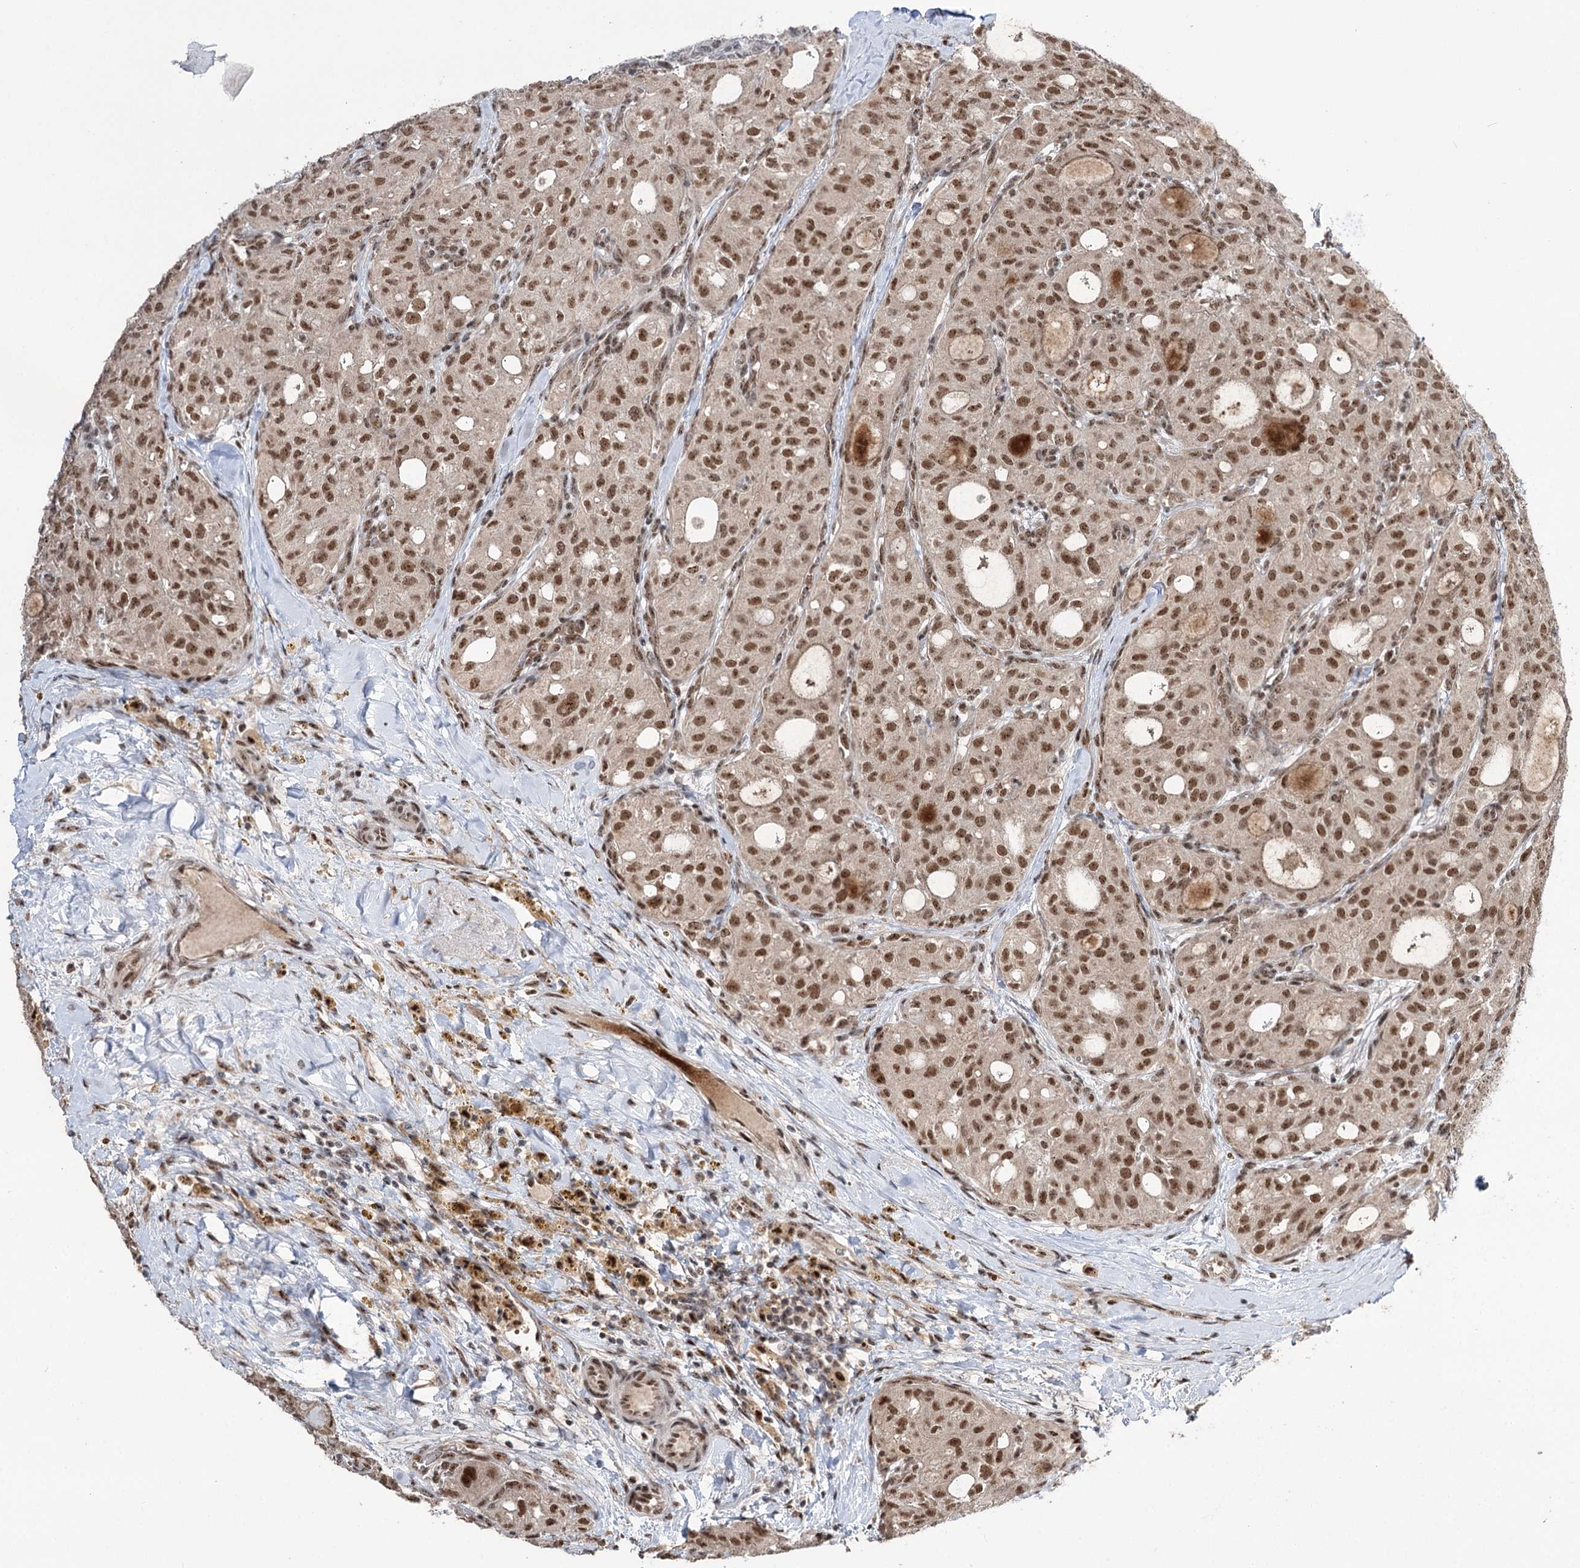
{"staining": {"intensity": "moderate", "quantity": ">75%", "location": "nuclear"}, "tissue": "thyroid cancer", "cell_type": "Tumor cells", "image_type": "cancer", "snomed": [{"axis": "morphology", "description": "Follicular adenoma carcinoma, NOS"}, {"axis": "topography", "description": "Thyroid gland"}], "caption": "A high-resolution image shows IHC staining of thyroid cancer, which demonstrates moderate nuclear positivity in approximately >75% of tumor cells.", "gene": "ERCC3", "patient": {"sex": "male", "age": 75}}